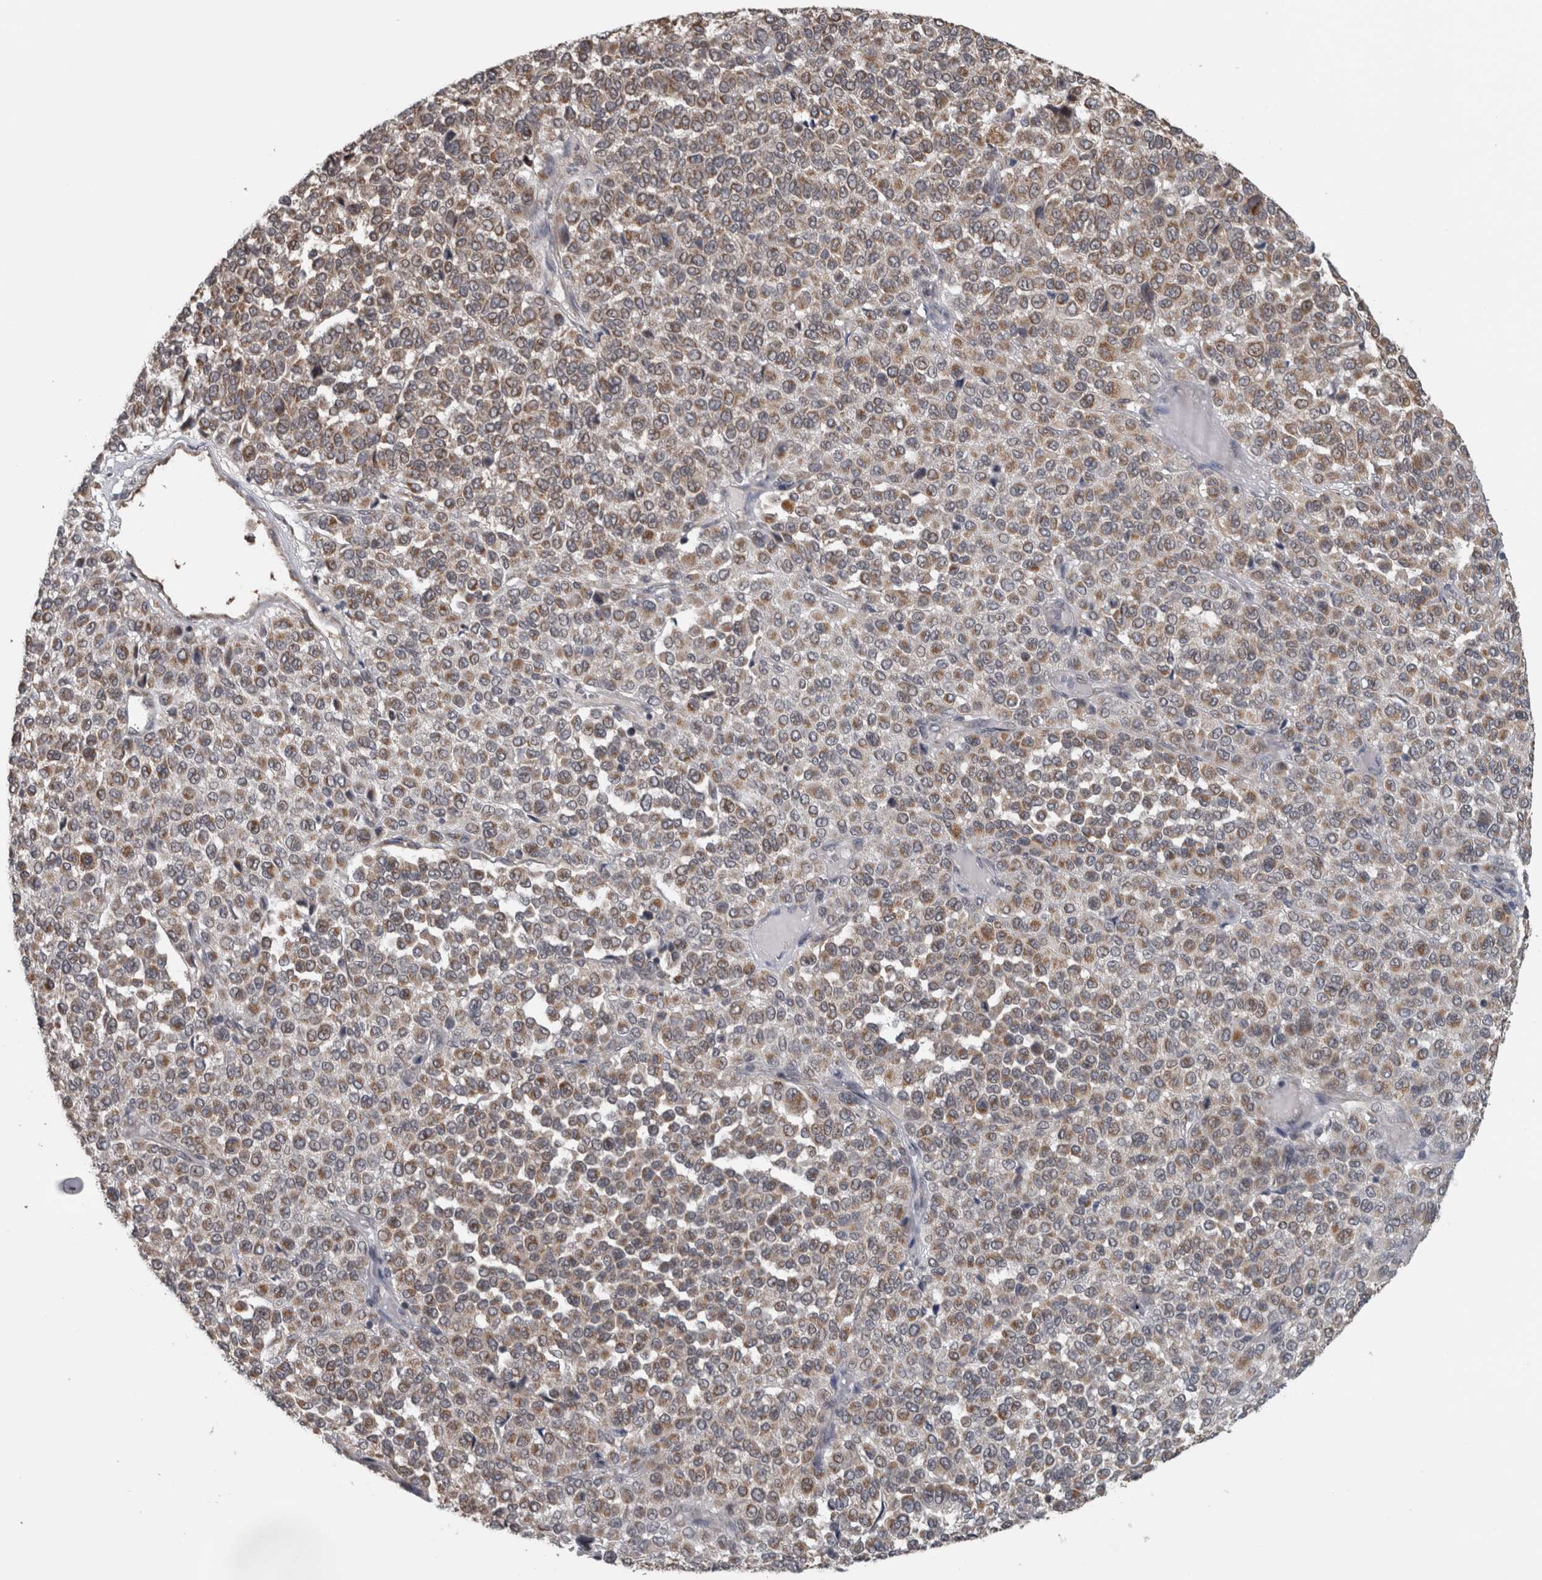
{"staining": {"intensity": "weak", "quantity": ">75%", "location": "cytoplasmic/membranous"}, "tissue": "melanoma", "cell_type": "Tumor cells", "image_type": "cancer", "snomed": [{"axis": "morphology", "description": "Malignant melanoma, Metastatic site"}, {"axis": "topography", "description": "Pancreas"}], "caption": "Human melanoma stained with a brown dye reveals weak cytoplasmic/membranous positive expression in about >75% of tumor cells.", "gene": "OR2K2", "patient": {"sex": "female", "age": 30}}